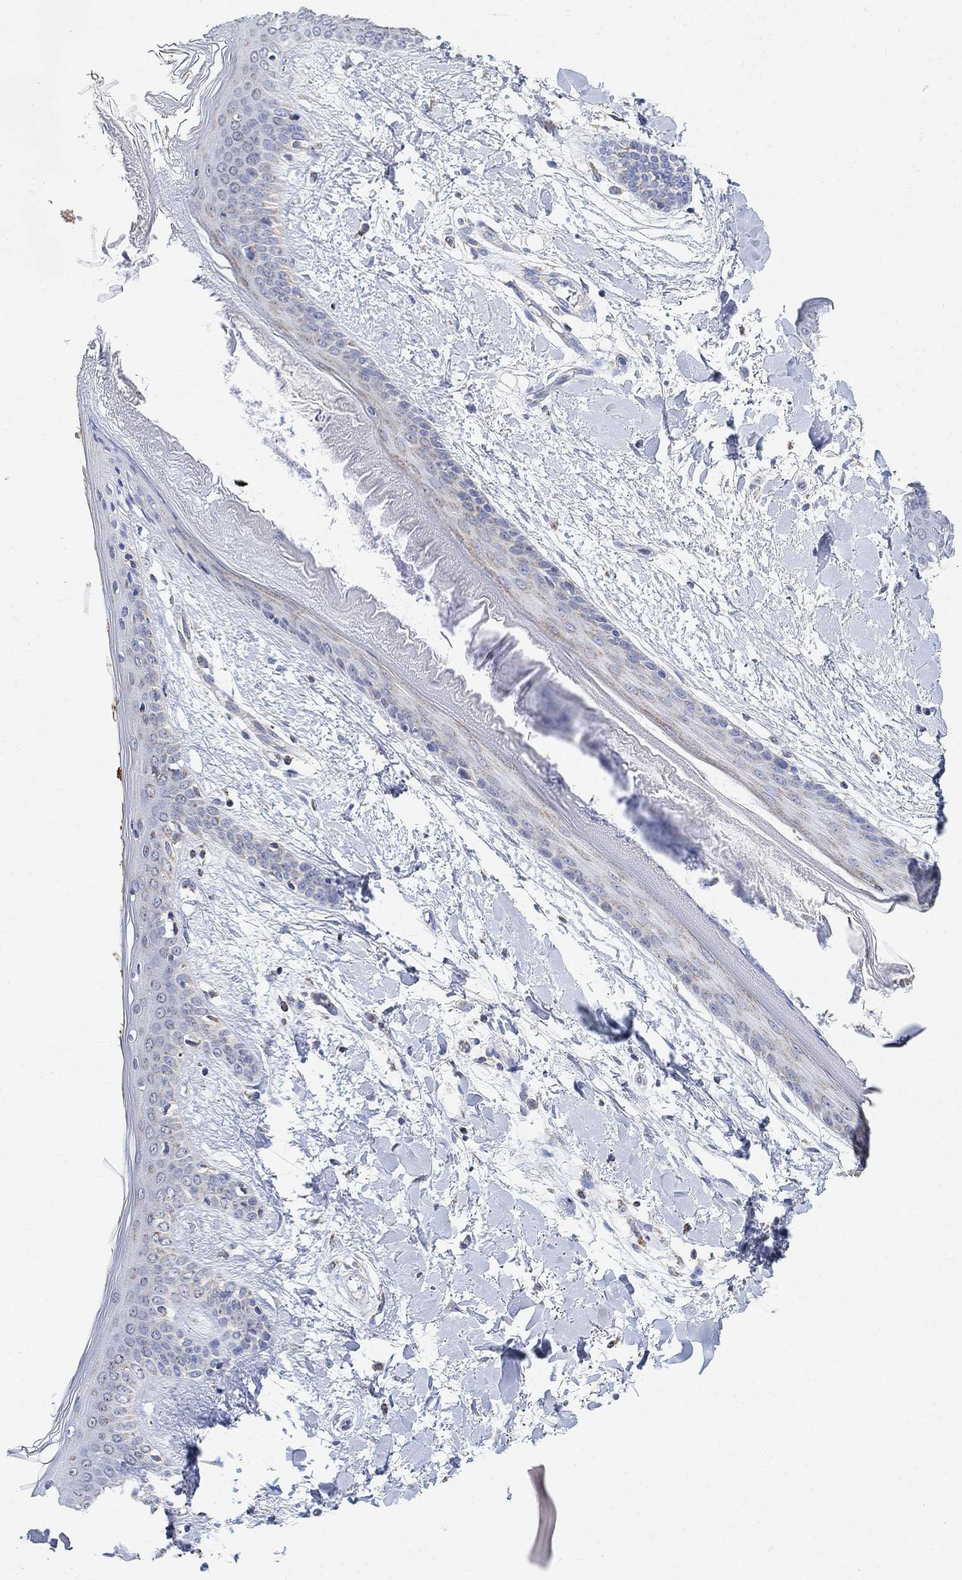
{"staining": {"intensity": "negative", "quantity": "none", "location": "none"}, "tissue": "skin", "cell_type": "Fibroblasts", "image_type": "normal", "snomed": [{"axis": "morphology", "description": "Normal tissue, NOS"}, {"axis": "topography", "description": "Skin"}], "caption": "Immunohistochemistry (IHC) of unremarkable human skin shows no positivity in fibroblasts.", "gene": "SYT12", "patient": {"sex": "female", "age": 34}}